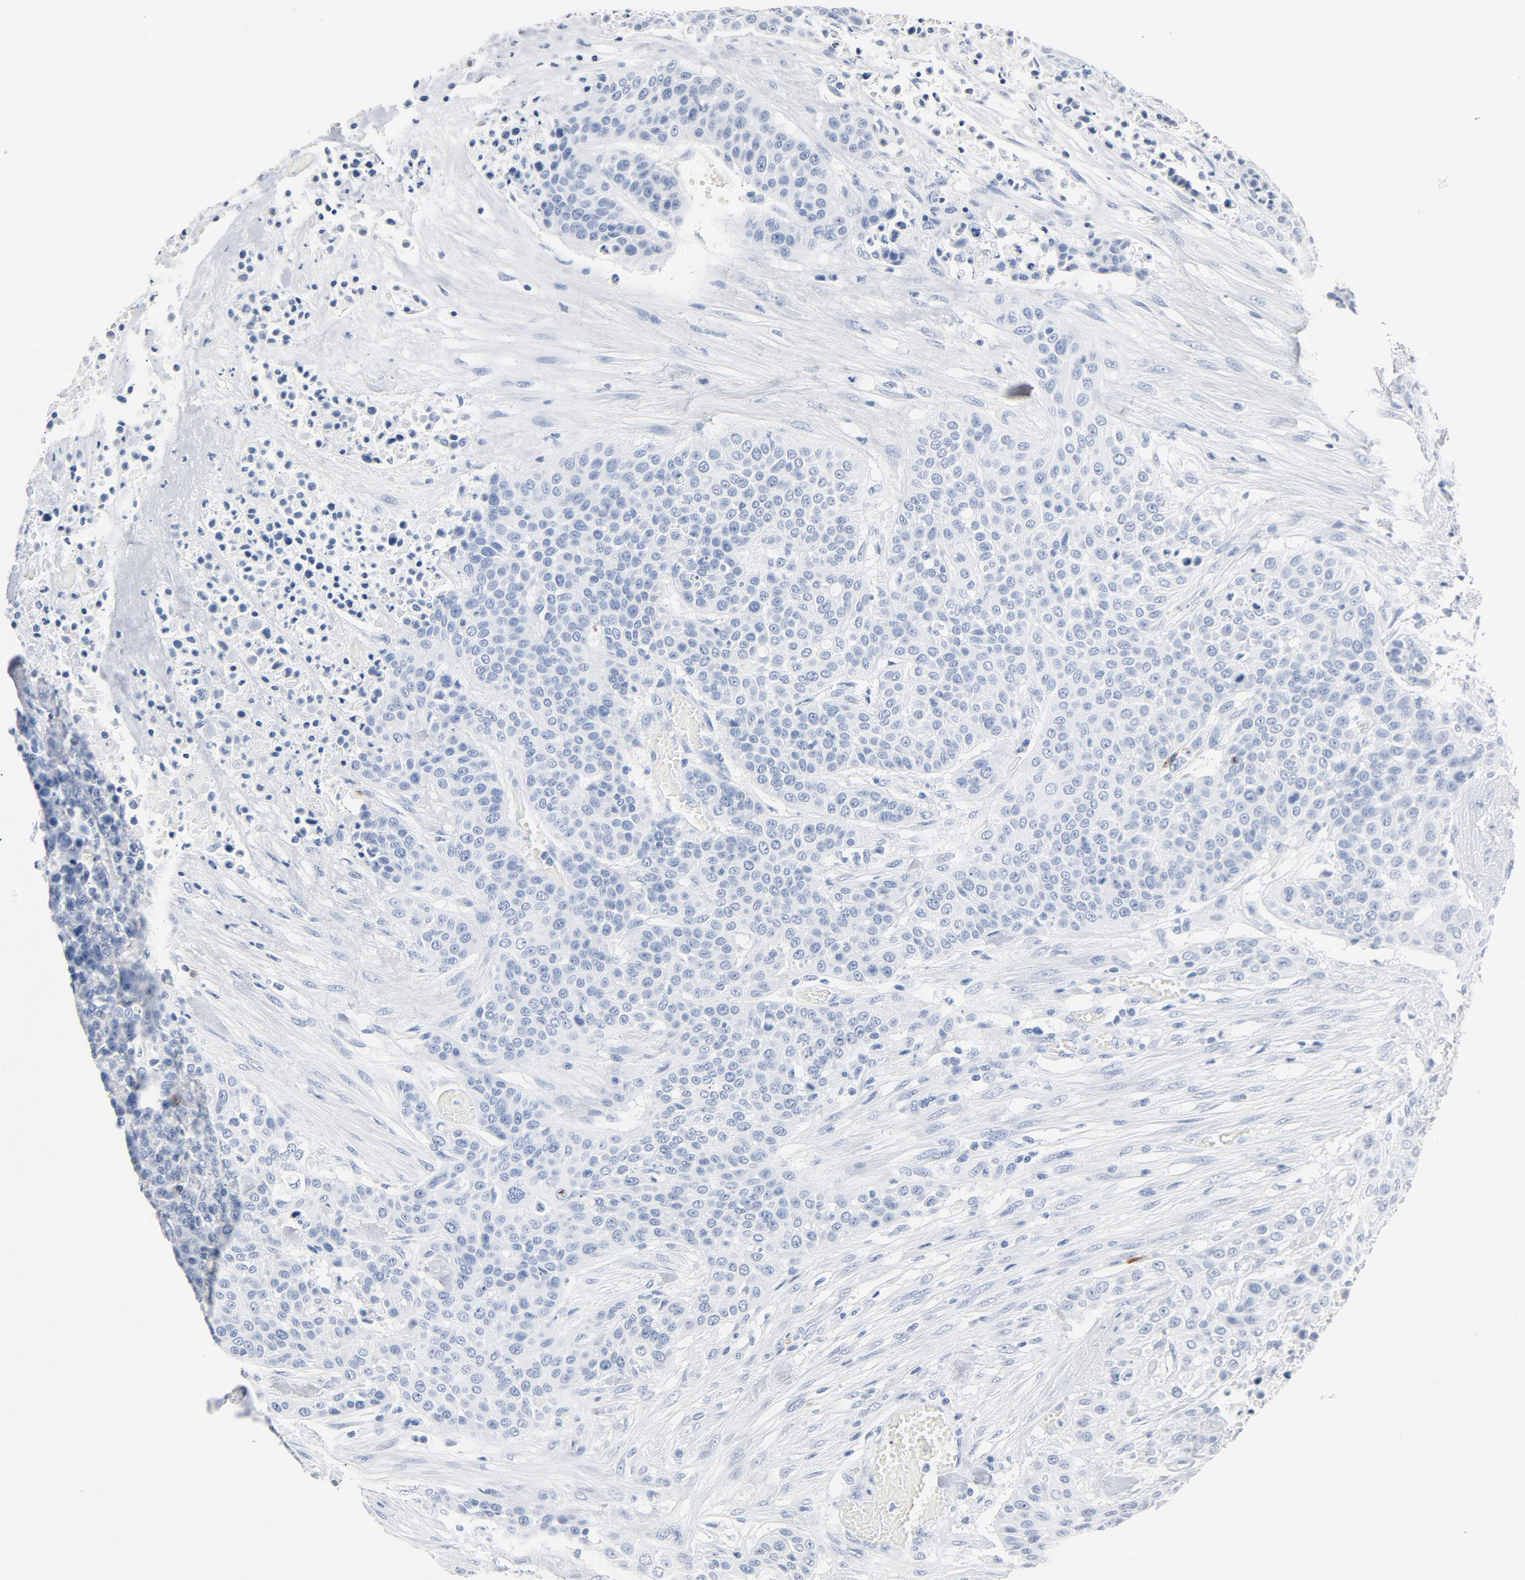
{"staining": {"intensity": "negative", "quantity": "none", "location": "none"}, "tissue": "urothelial cancer", "cell_type": "Tumor cells", "image_type": "cancer", "snomed": [{"axis": "morphology", "description": "Urothelial carcinoma, High grade"}, {"axis": "topography", "description": "Urinary bladder"}], "caption": "This is an immunohistochemistry image of high-grade urothelial carcinoma. There is no positivity in tumor cells.", "gene": "PTPRB", "patient": {"sex": "male", "age": 74}}